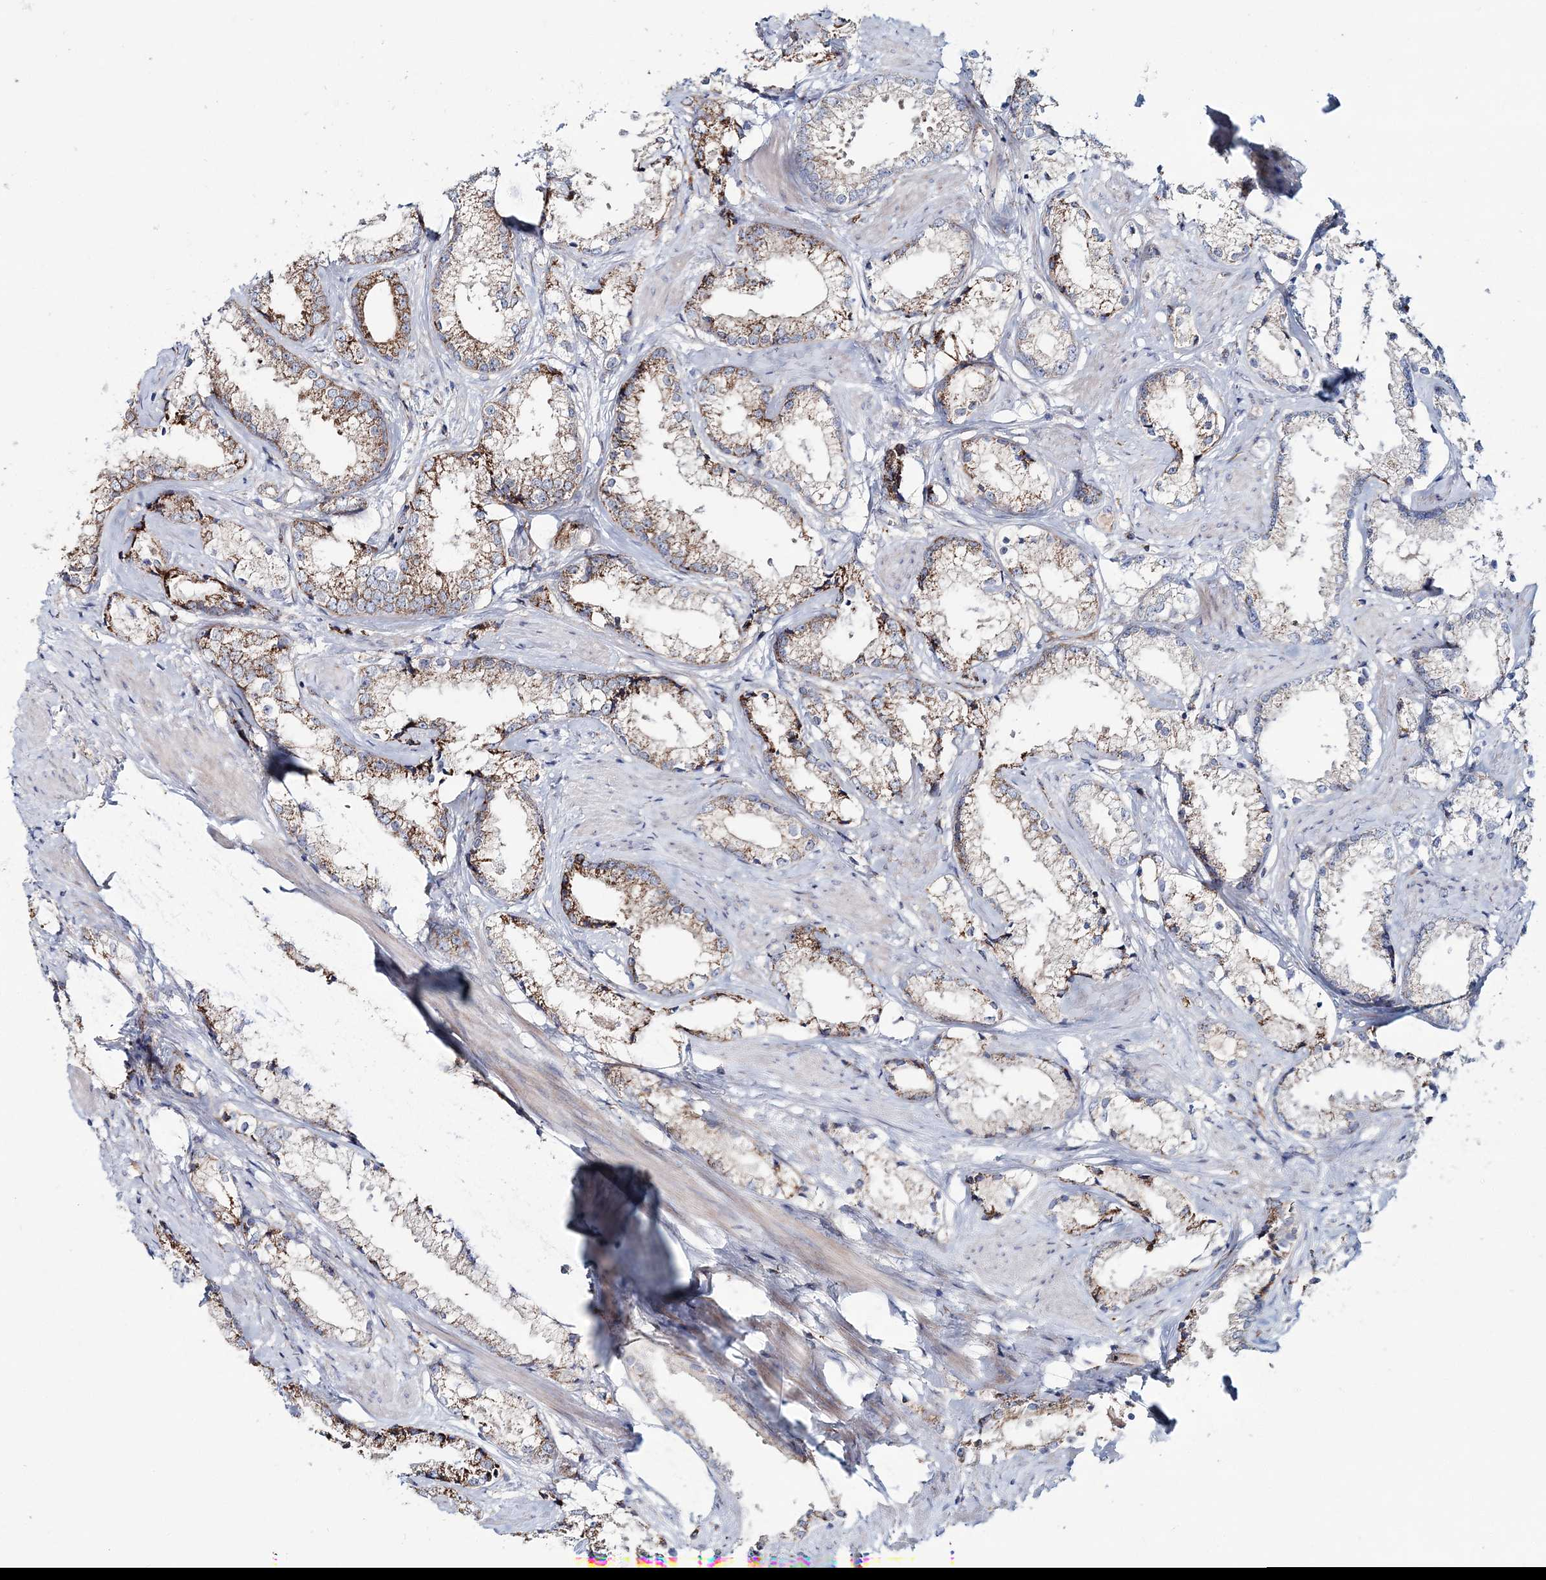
{"staining": {"intensity": "strong", "quantity": "25%-75%", "location": "cytoplasmic/membranous"}, "tissue": "prostate cancer", "cell_type": "Tumor cells", "image_type": "cancer", "snomed": [{"axis": "morphology", "description": "Adenocarcinoma, High grade"}, {"axis": "topography", "description": "Prostate"}], "caption": "IHC image of human prostate cancer (adenocarcinoma (high-grade)) stained for a protein (brown), which shows high levels of strong cytoplasmic/membranous positivity in about 25%-75% of tumor cells.", "gene": "ARHGAP6", "patient": {"sex": "male", "age": 66}}